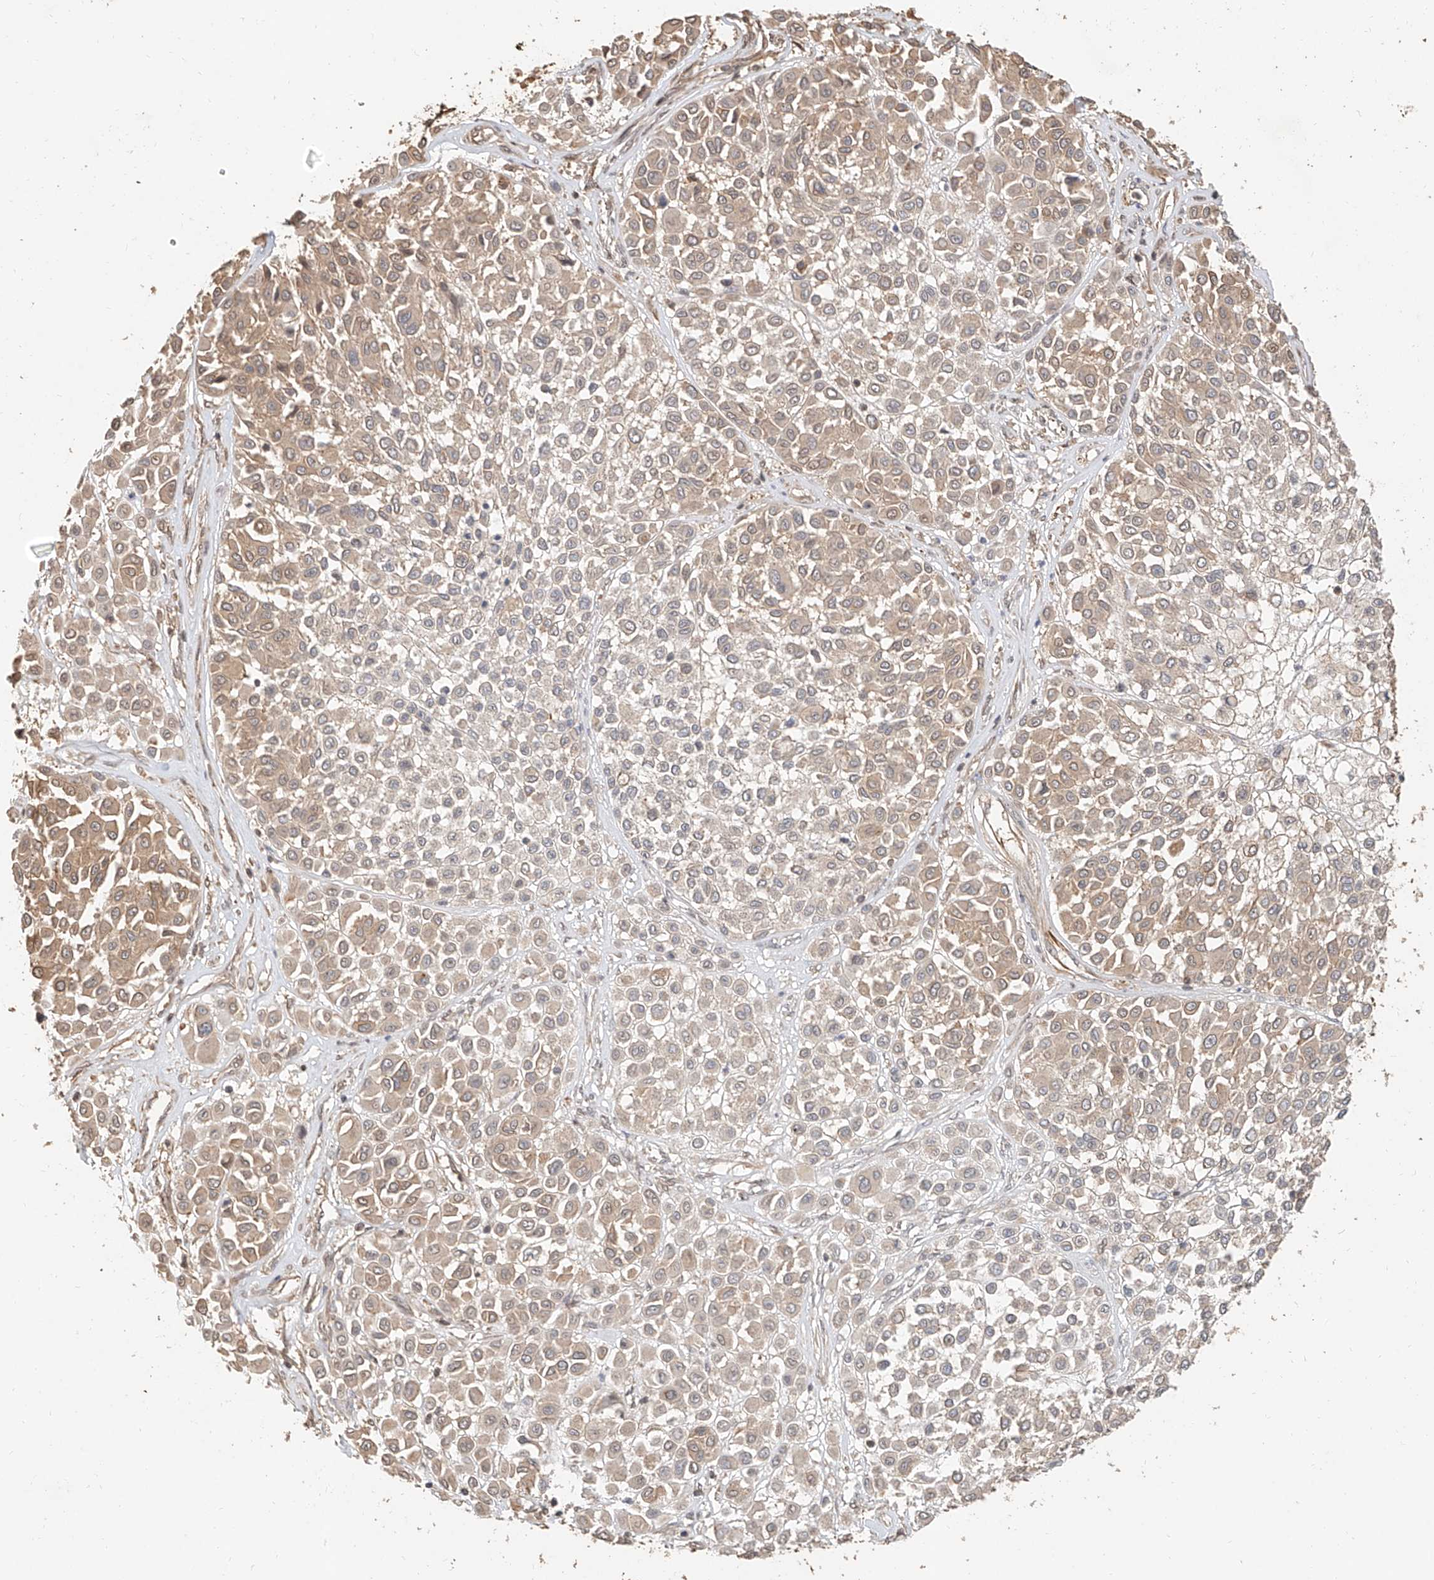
{"staining": {"intensity": "weak", "quantity": ">75%", "location": "cytoplasmic/membranous"}, "tissue": "melanoma", "cell_type": "Tumor cells", "image_type": "cancer", "snomed": [{"axis": "morphology", "description": "Malignant melanoma, Metastatic site"}, {"axis": "topography", "description": "Soft tissue"}], "caption": "Immunohistochemical staining of human malignant melanoma (metastatic site) demonstrates low levels of weak cytoplasmic/membranous protein expression in approximately >75% of tumor cells. (DAB IHC, brown staining for protein, blue staining for nuclei).", "gene": "NAP1L1", "patient": {"sex": "male", "age": 41}}